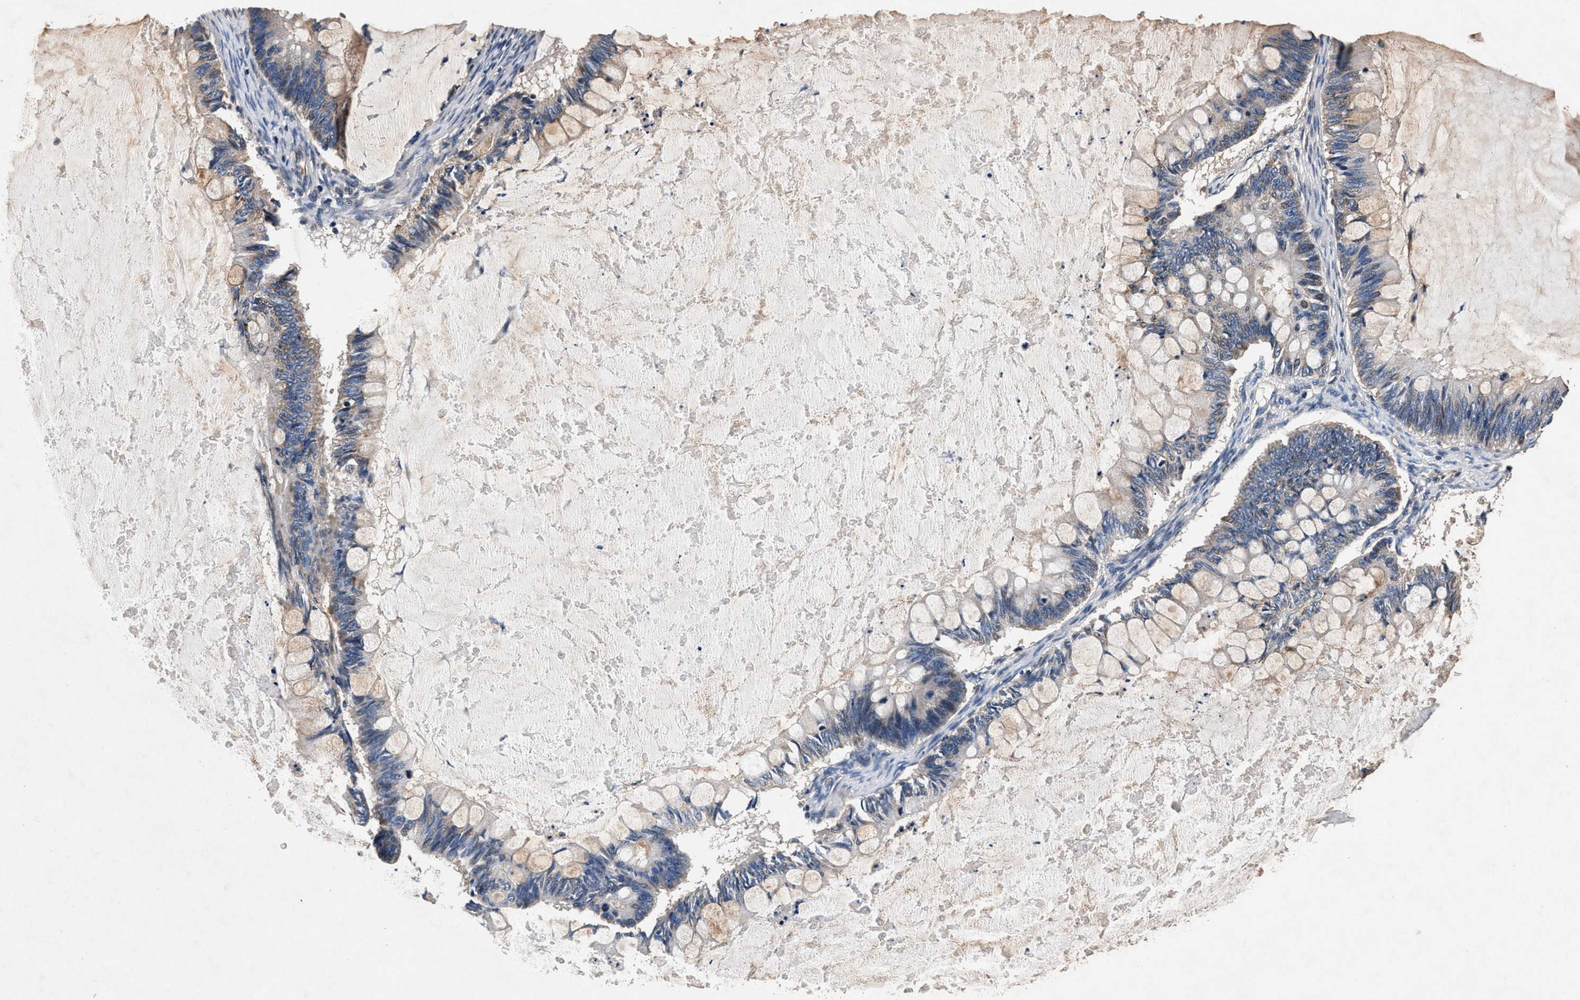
{"staining": {"intensity": "negative", "quantity": "none", "location": "none"}, "tissue": "ovarian cancer", "cell_type": "Tumor cells", "image_type": "cancer", "snomed": [{"axis": "morphology", "description": "Cystadenocarcinoma, mucinous, NOS"}, {"axis": "topography", "description": "Ovary"}], "caption": "IHC of human ovarian cancer (mucinous cystadenocarcinoma) demonstrates no expression in tumor cells. The staining was performed using DAB to visualize the protein expression in brown, while the nuclei were stained in blue with hematoxylin (Magnification: 20x).", "gene": "PKD2L1", "patient": {"sex": "female", "age": 61}}